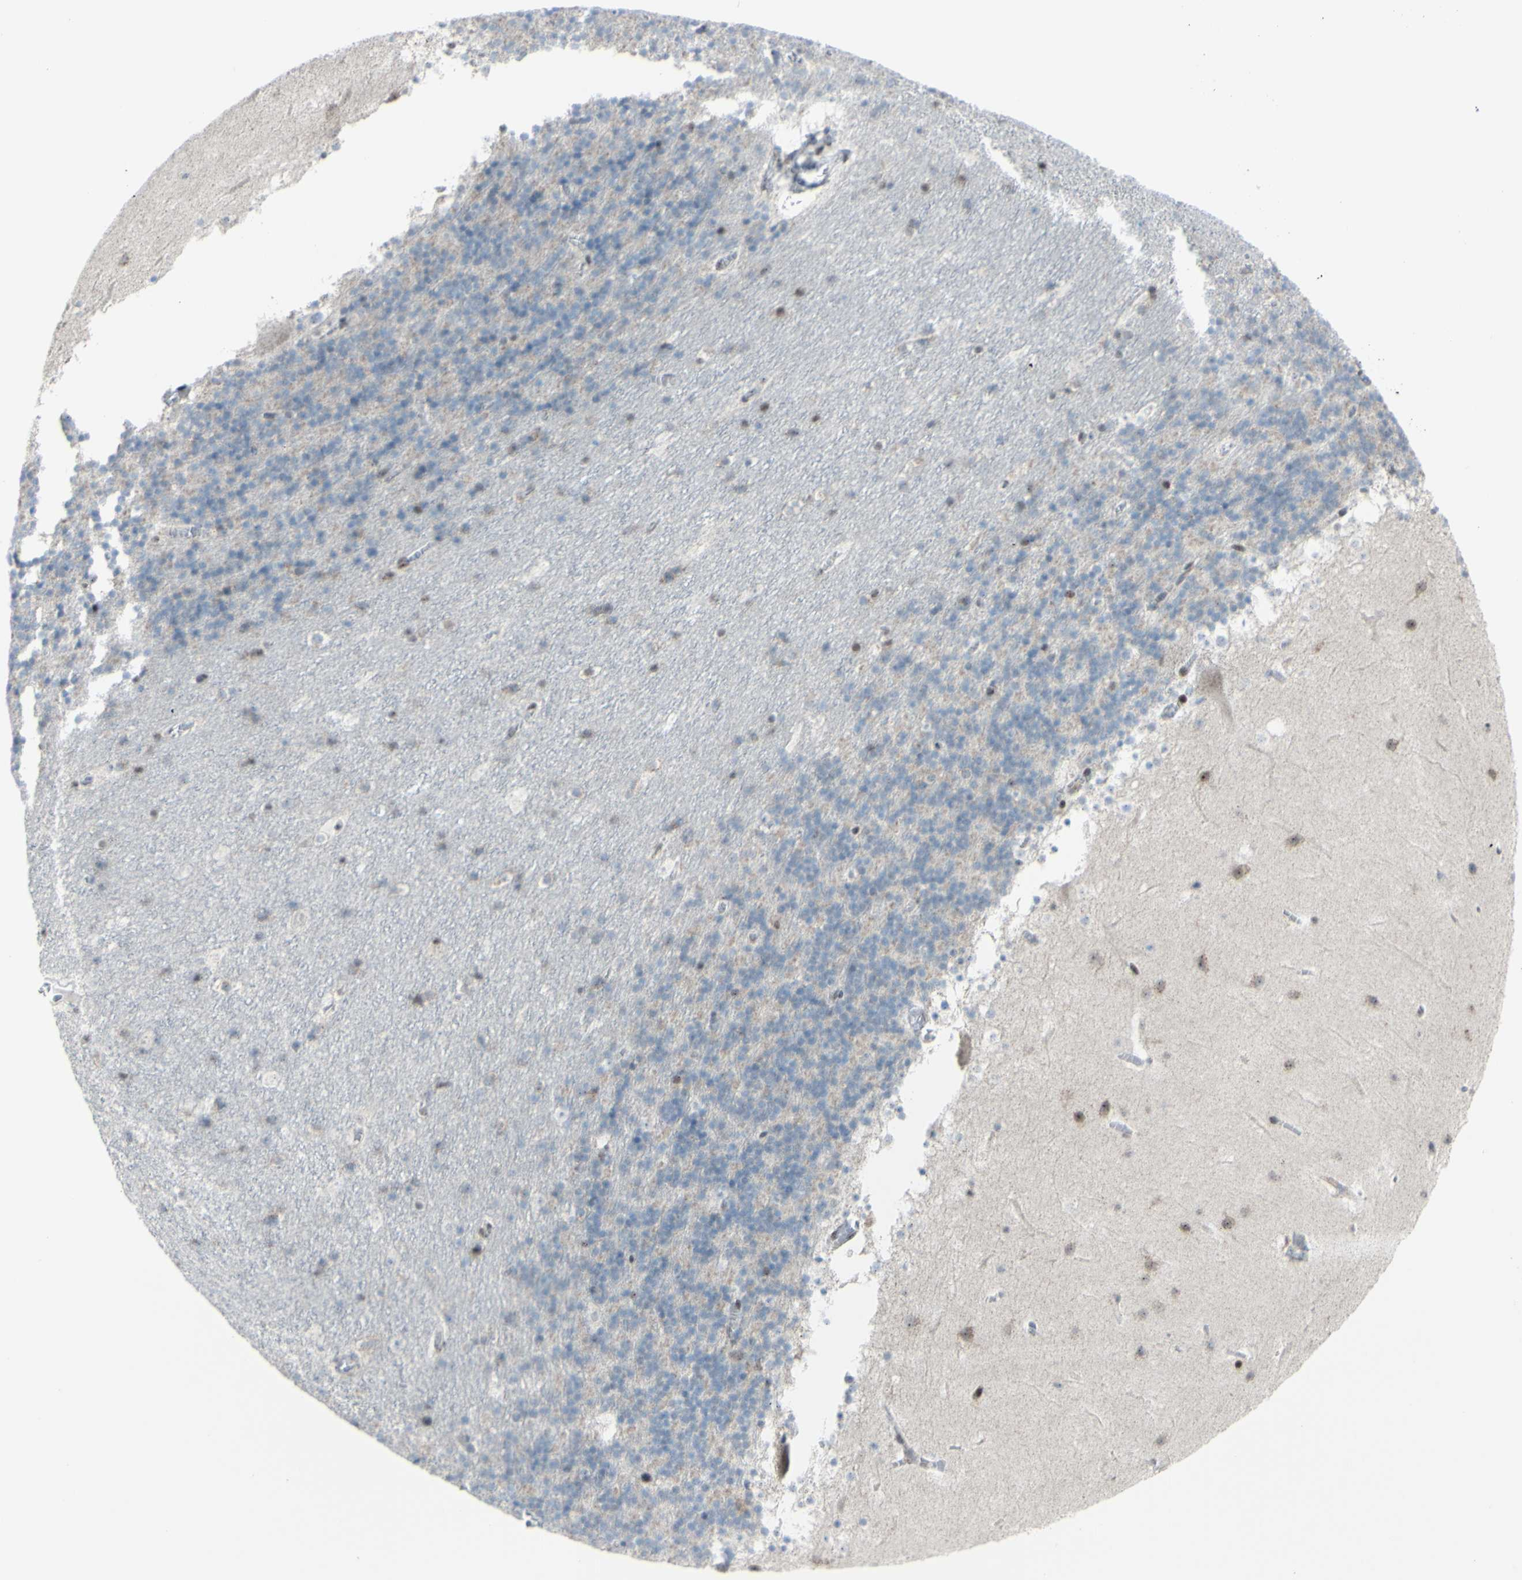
{"staining": {"intensity": "moderate", "quantity": "<25%", "location": "nuclear"}, "tissue": "cerebellum", "cell_type": "Cells in granular layer", "image_type": "normal", "snomed": [{"axis": "morphology", "description": "Normal tissue, NOS"}, {"axis": "topography", "description": "Cerebellum"}], "caption": "A micrograph of cerebellum stained for a protein exhibits moderate nuclear brown staining in cells in granular layer. The protein is stained brown, and the nuclei are stained in blue (DAB IHC with brightfield microscopy, high magnification).", "gene": "POLR1A", "patient": {"sex": "male", "age": 45}}